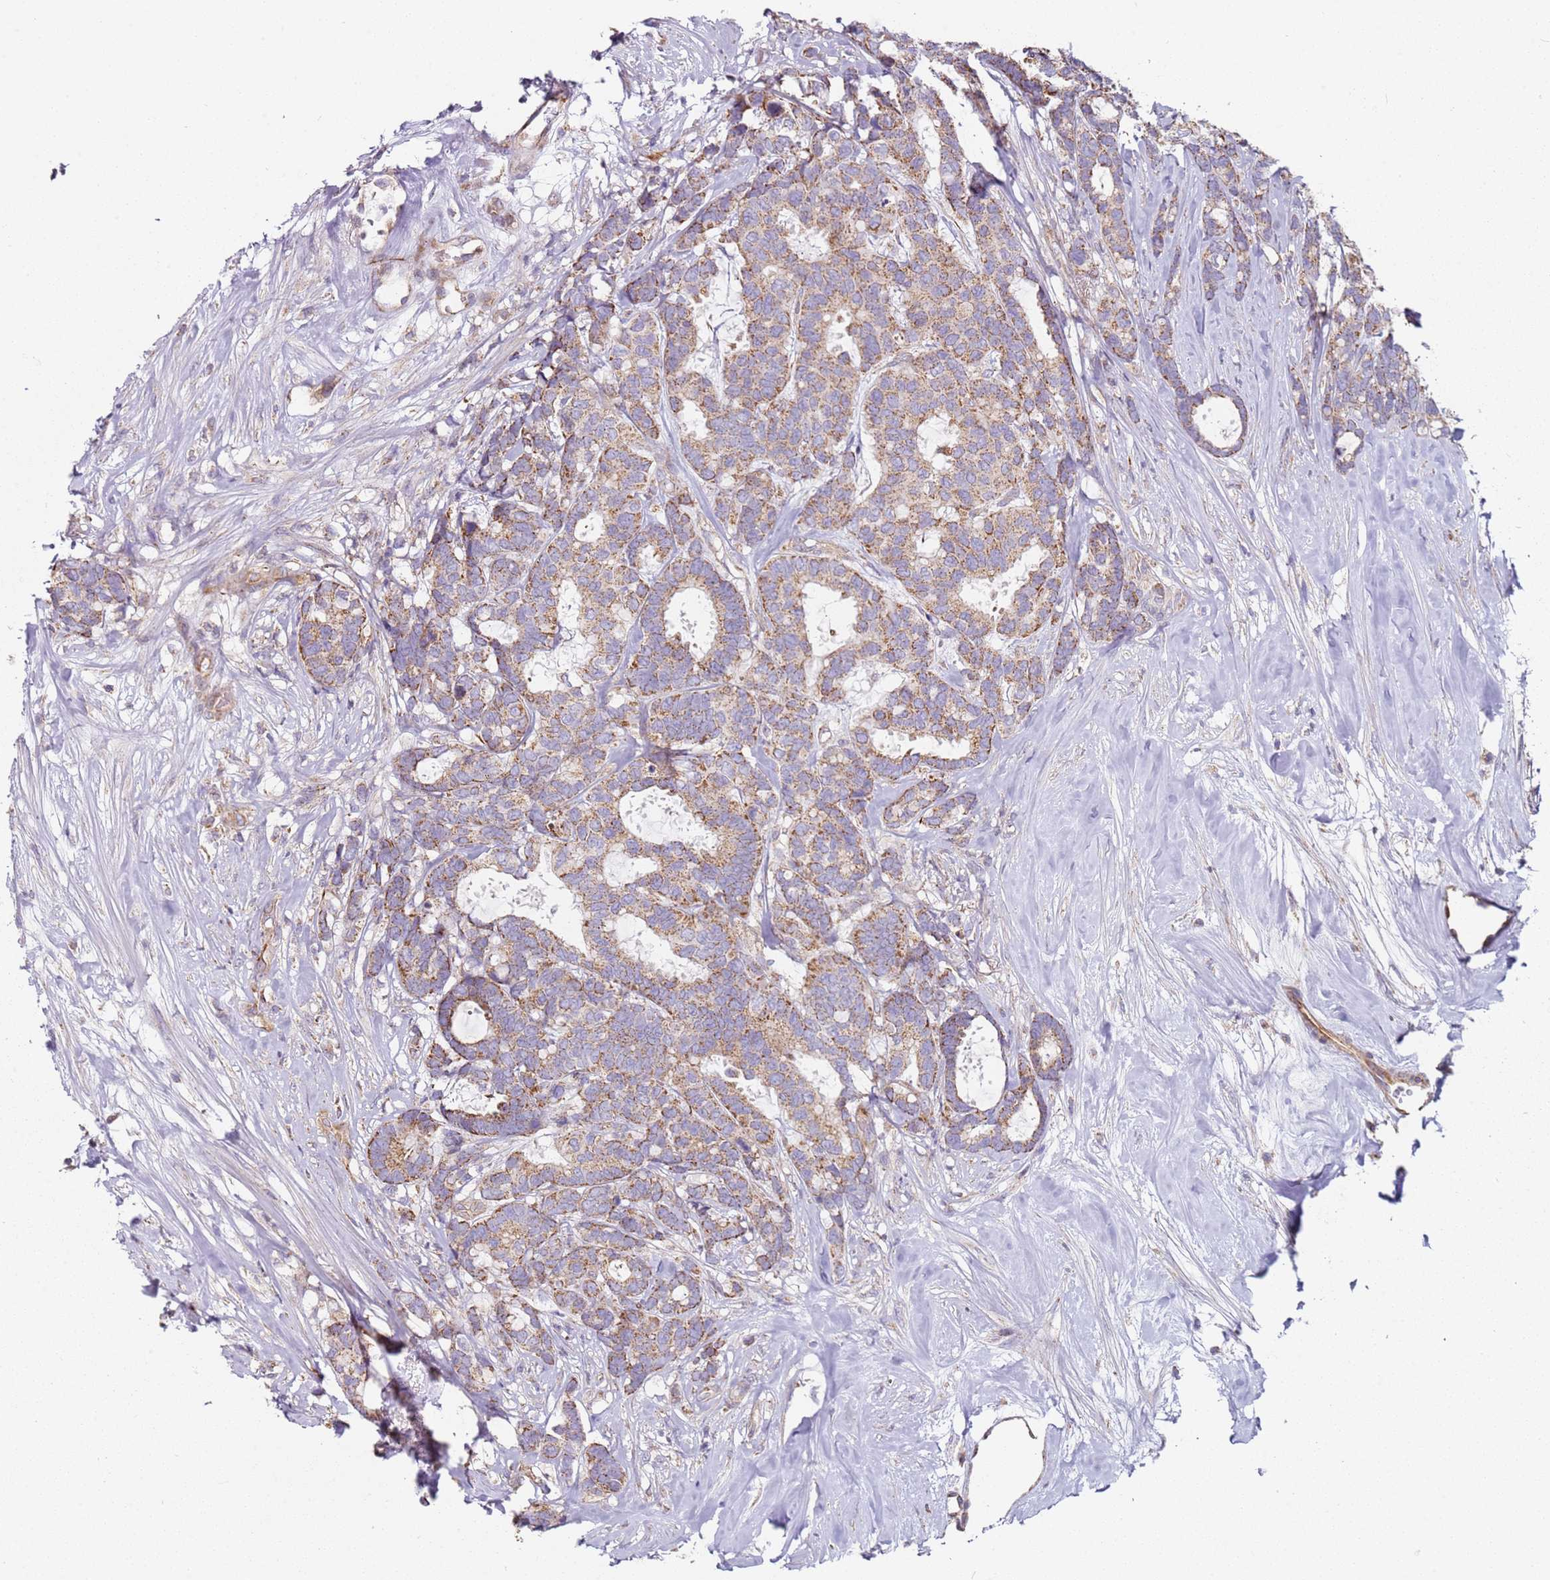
{"staining": {"intensity": "moderate", "quantity": ">75%", "location": "cytoplasmic/membranous"}, "tissue": "breast cancer", "cell_type": "Tumor cells", "image_type": "cancer", "snomed": [{"axis": "morphology", "description": "Duct carcinoma"}, {"axis": "topography", "description": "Breast"}], "caption": "Human breast cancer (intraductal carcinoma) stained for a protein (brown) exhibits moderate cytoplasmic/membranous positive expression in about >75% of tumor cells.", "gene": "ALS2", "patient": {"sex": "female", "age": 87}}